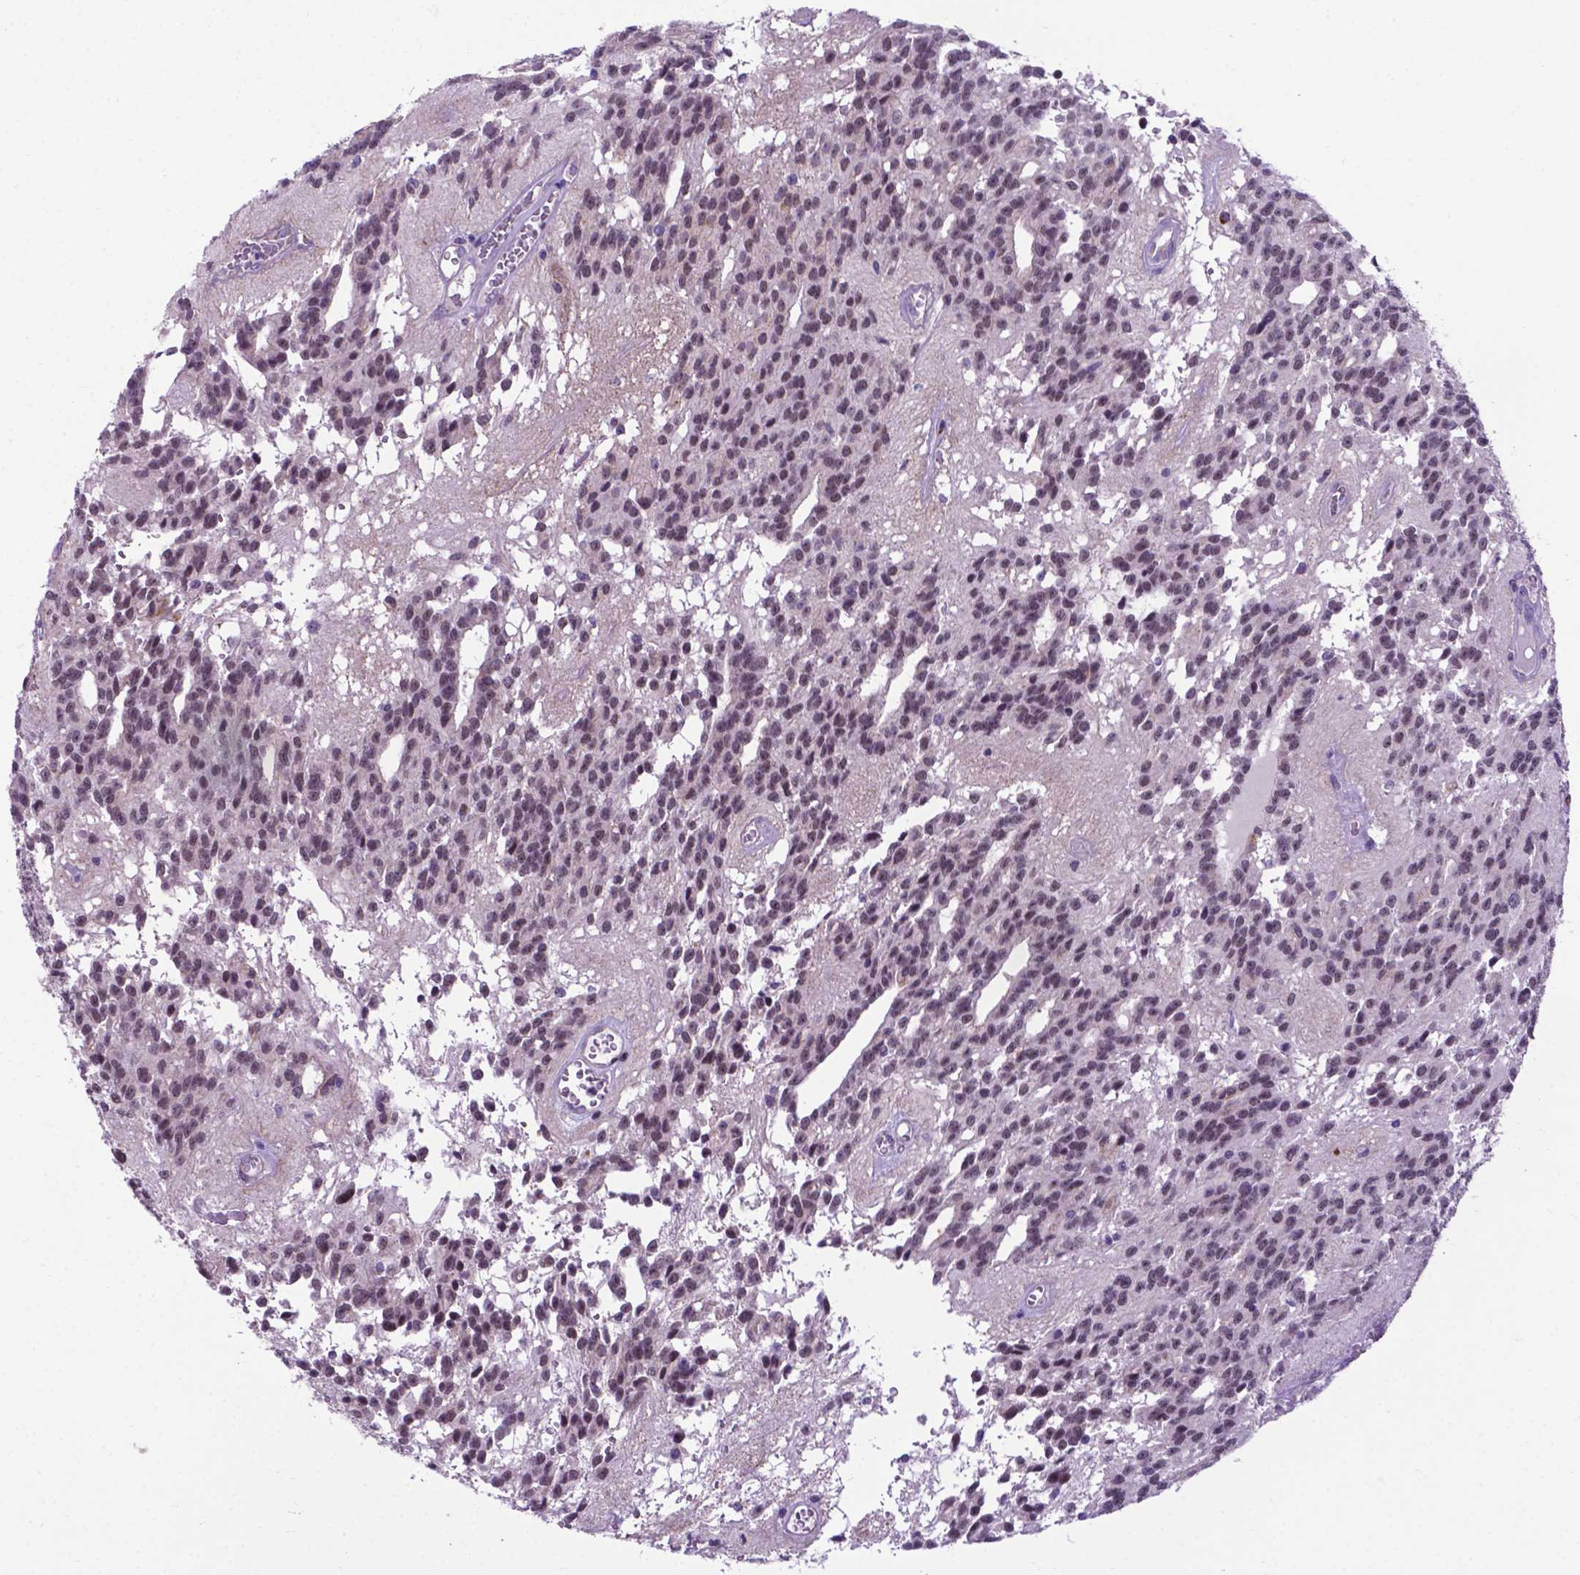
{"staining": {"intensity": "weak", "quantity": ">75%", "location": "nuclear"}, "tissue": "glioma", "cell_type": "Tumor cells", "image_type": "cancer", "snomed": [{"axis": "morphology", "description": "Glioma, malignant, Low grade"}, {"axis": "topography", "description": "Brain"}], "caption": "Human glioma stained with a brown dye reveals weak nuclear positive positivity in about >75% of tumor cells.", "gene": "POU3F3", "patient": {"sex": "male", "age": 31}}